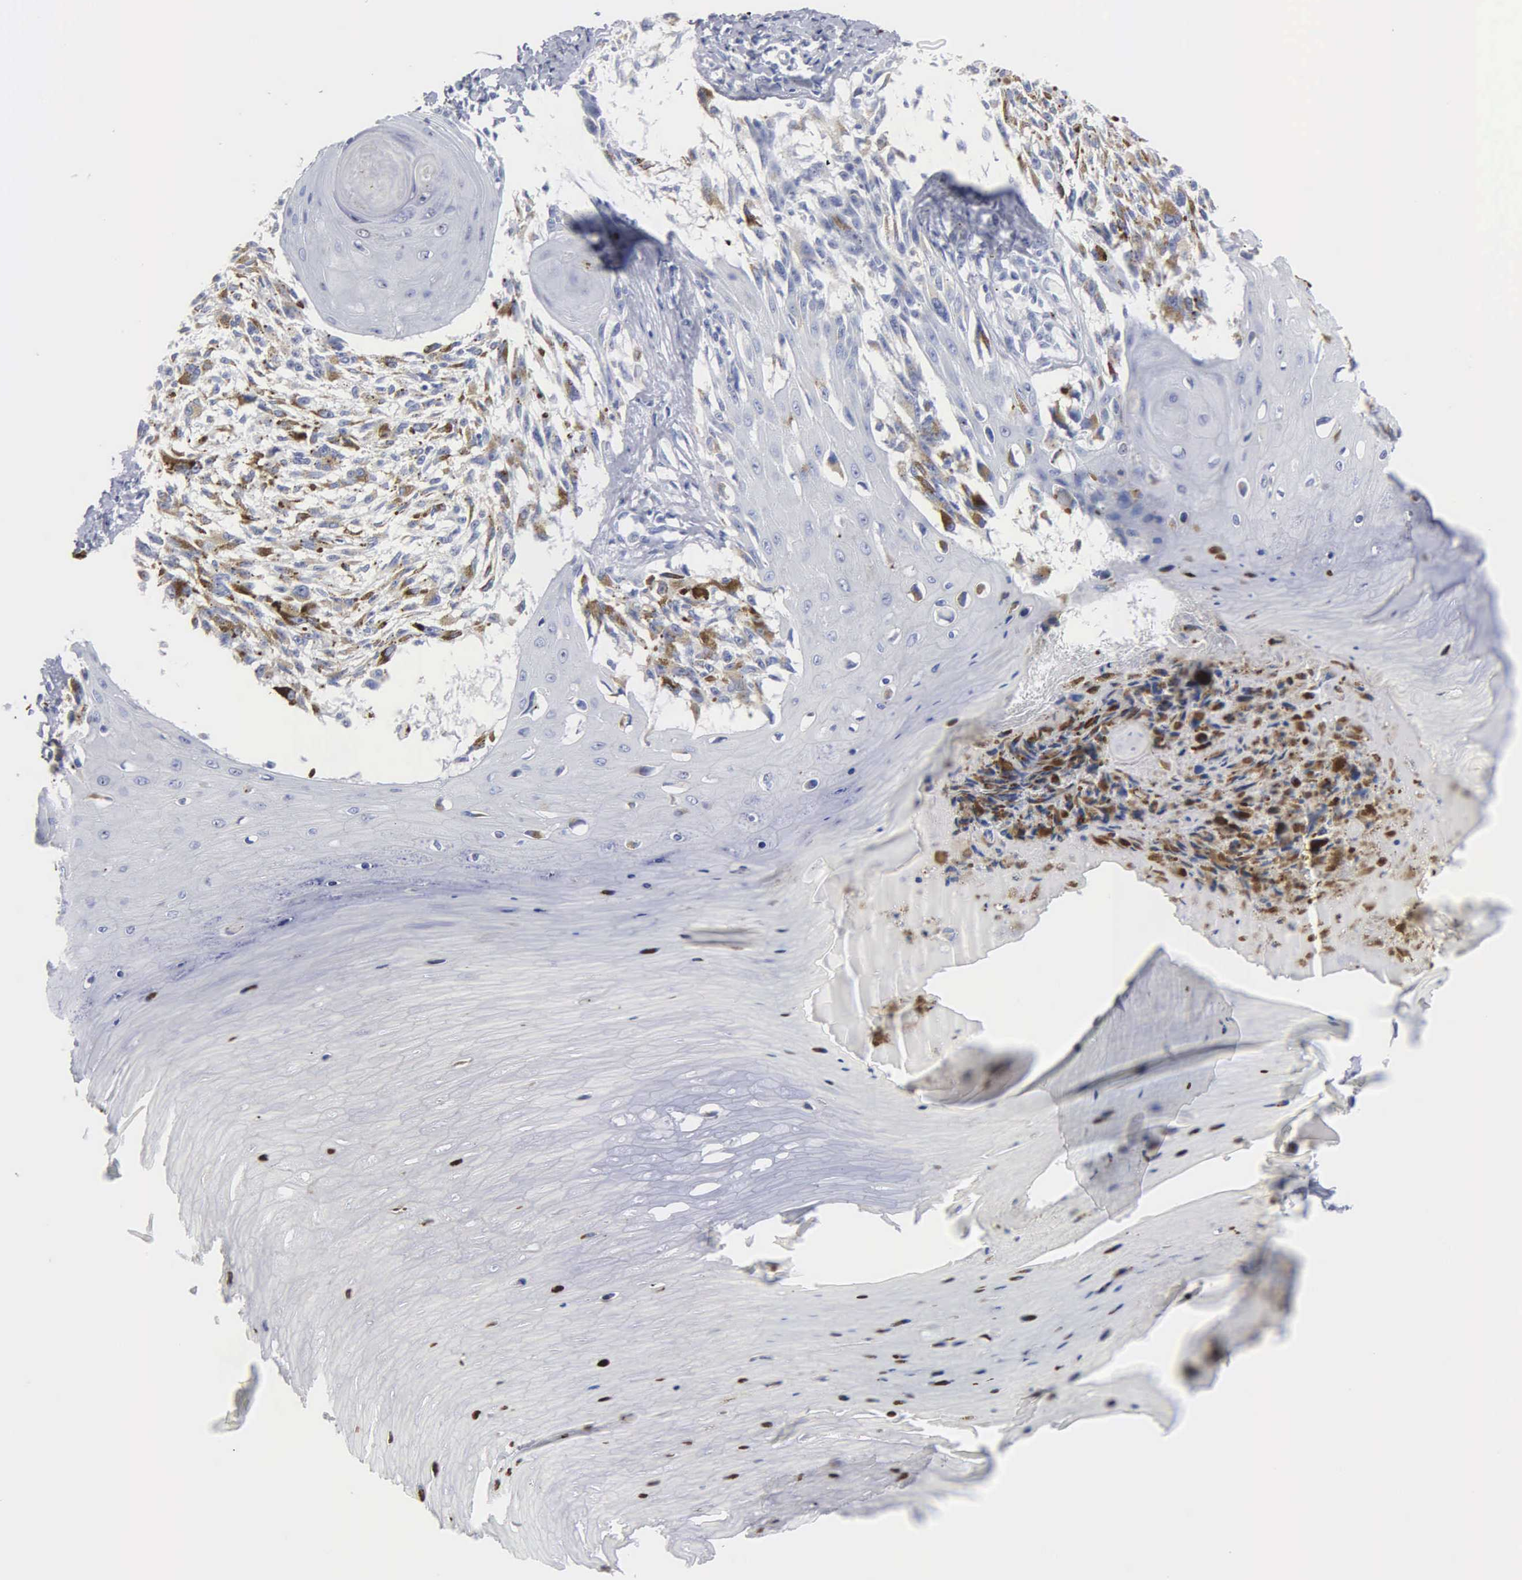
{"staining": {"intensity": "negative", "quantity": "none", "location": "none"}, "tissue": "melanoma", "cell_type": "Tumor cells", "image_type": "cancer", "snomed": [{"axis": "morphology", "description": "Malignant melanoma, NOS"}, {"axis": "topography", "description": "Skin"}], "caption": "Immunohistochemistry image of melanoma stained for a protein (brown), which shows no positivity in tumor cells. (DAB immunohistochemistry (IHC) visualized using brightfield microscopy, high magnification).", "gene": "ASPHD2", "patient": {"sex": "female", "age": 82}}